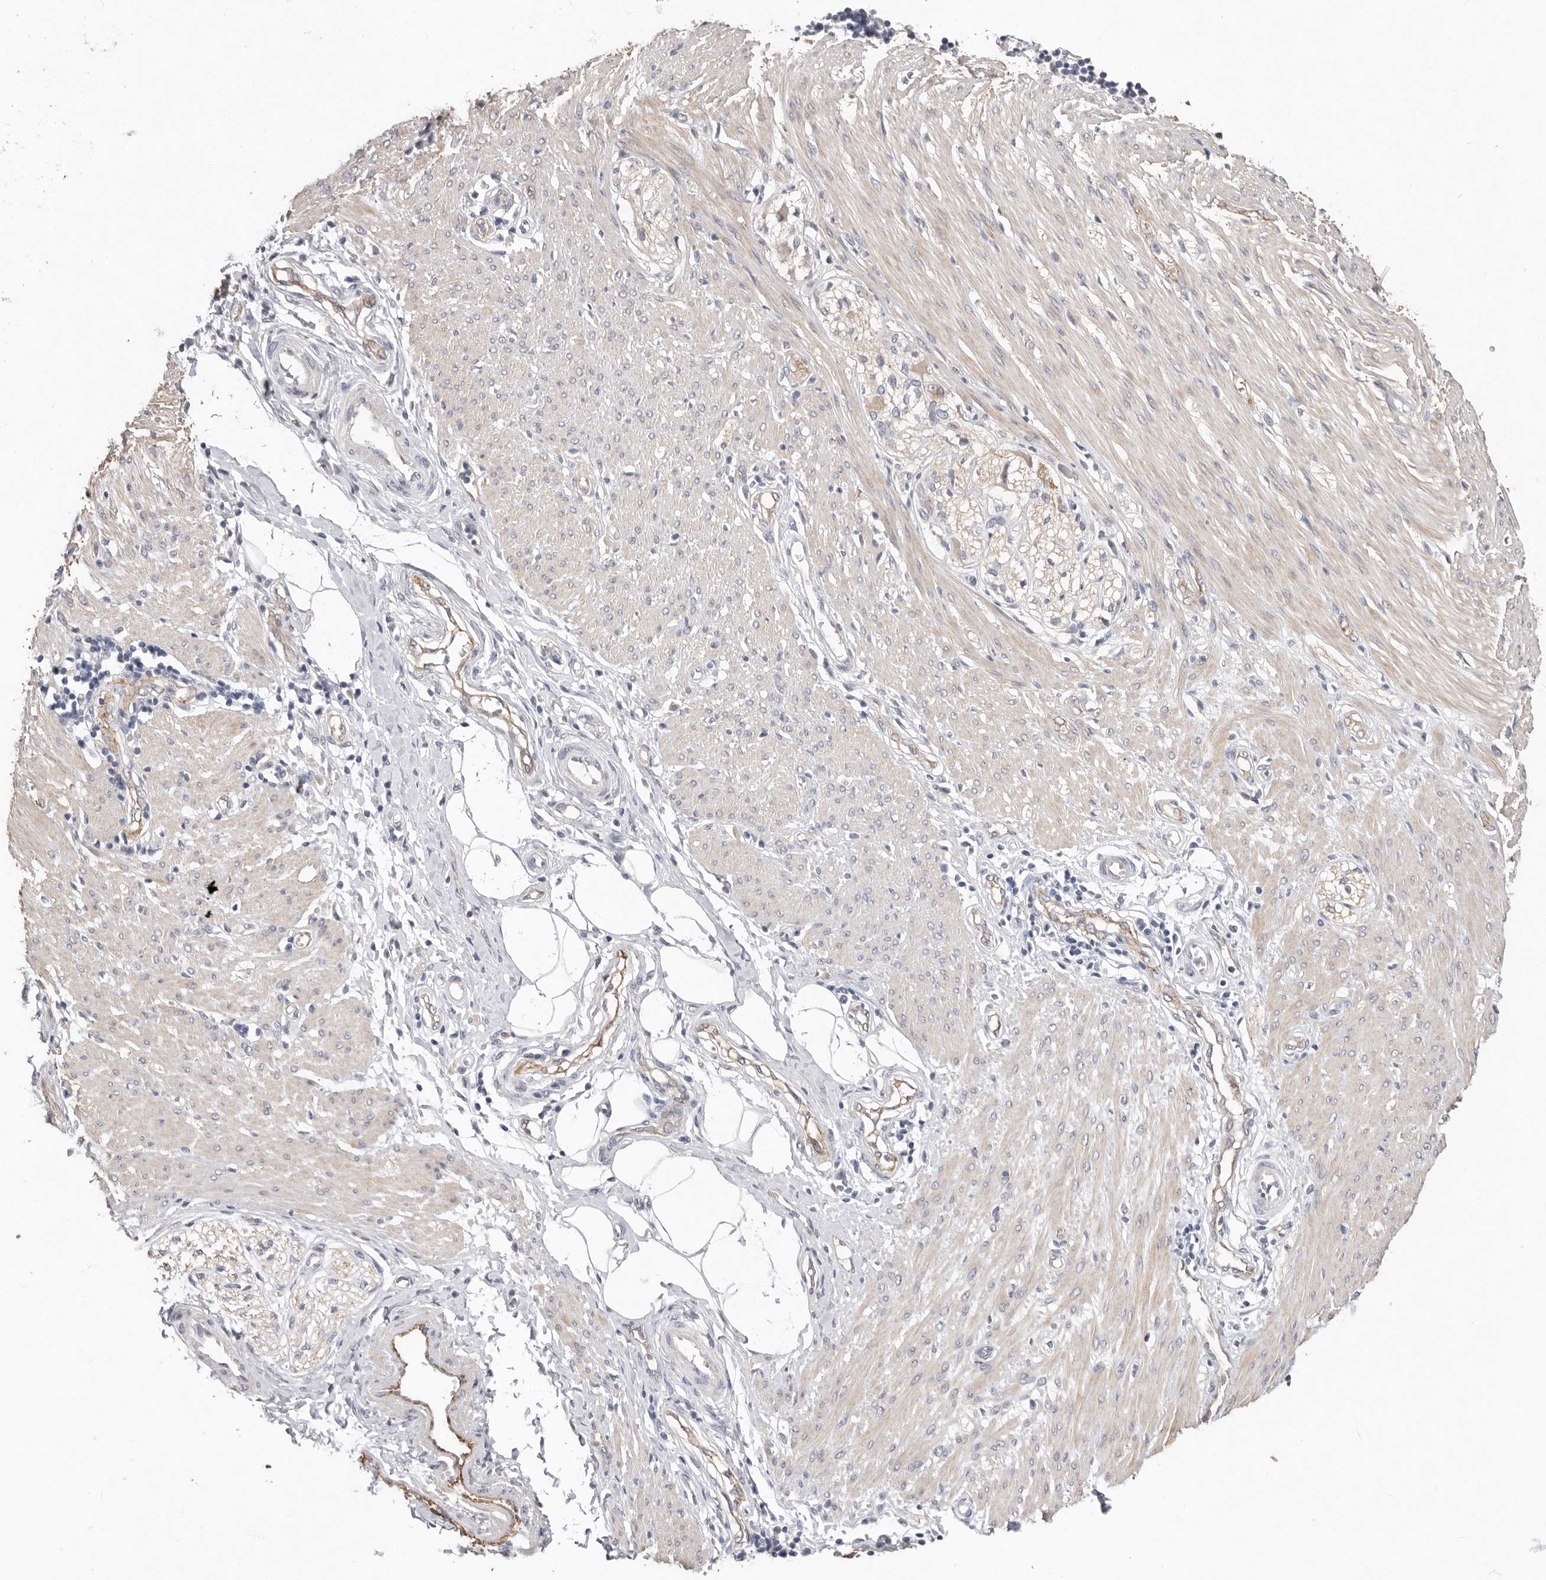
{"staining": {"intensity": "weak", "quantity": "25%-75%", "location": "cytoplasmic/membranous"}, "tissue": "smooth muscle", "cell_type": "Smooth muscle cells", "image_type": "normal", "snomed": [{"axis": "morphology", "description": "Normal tissue, NOS"}, {"axis": "morphology", "description": "Adenocarcinoma, NOS"}, {"axis": "topography", "description": "Colon"}, {"axis": "topography", "description": "Peripheral nerve tissue"}], "caption": "High-magnification brightfield microscopy of unremarkable smooth muscle stained with DAB (3,3'-diaminobenzidine) (brown) and counterstained with hematoxylin (blue). smooth muscle cells exhibit weak cytoplasmic/membranous positivity is seen in about25%-75% of cells. (Brightfield microscopy of DAB IHC at high magnification).", "gene": "ZYG11B", "patient": {"sex": "male", "age": 14}}